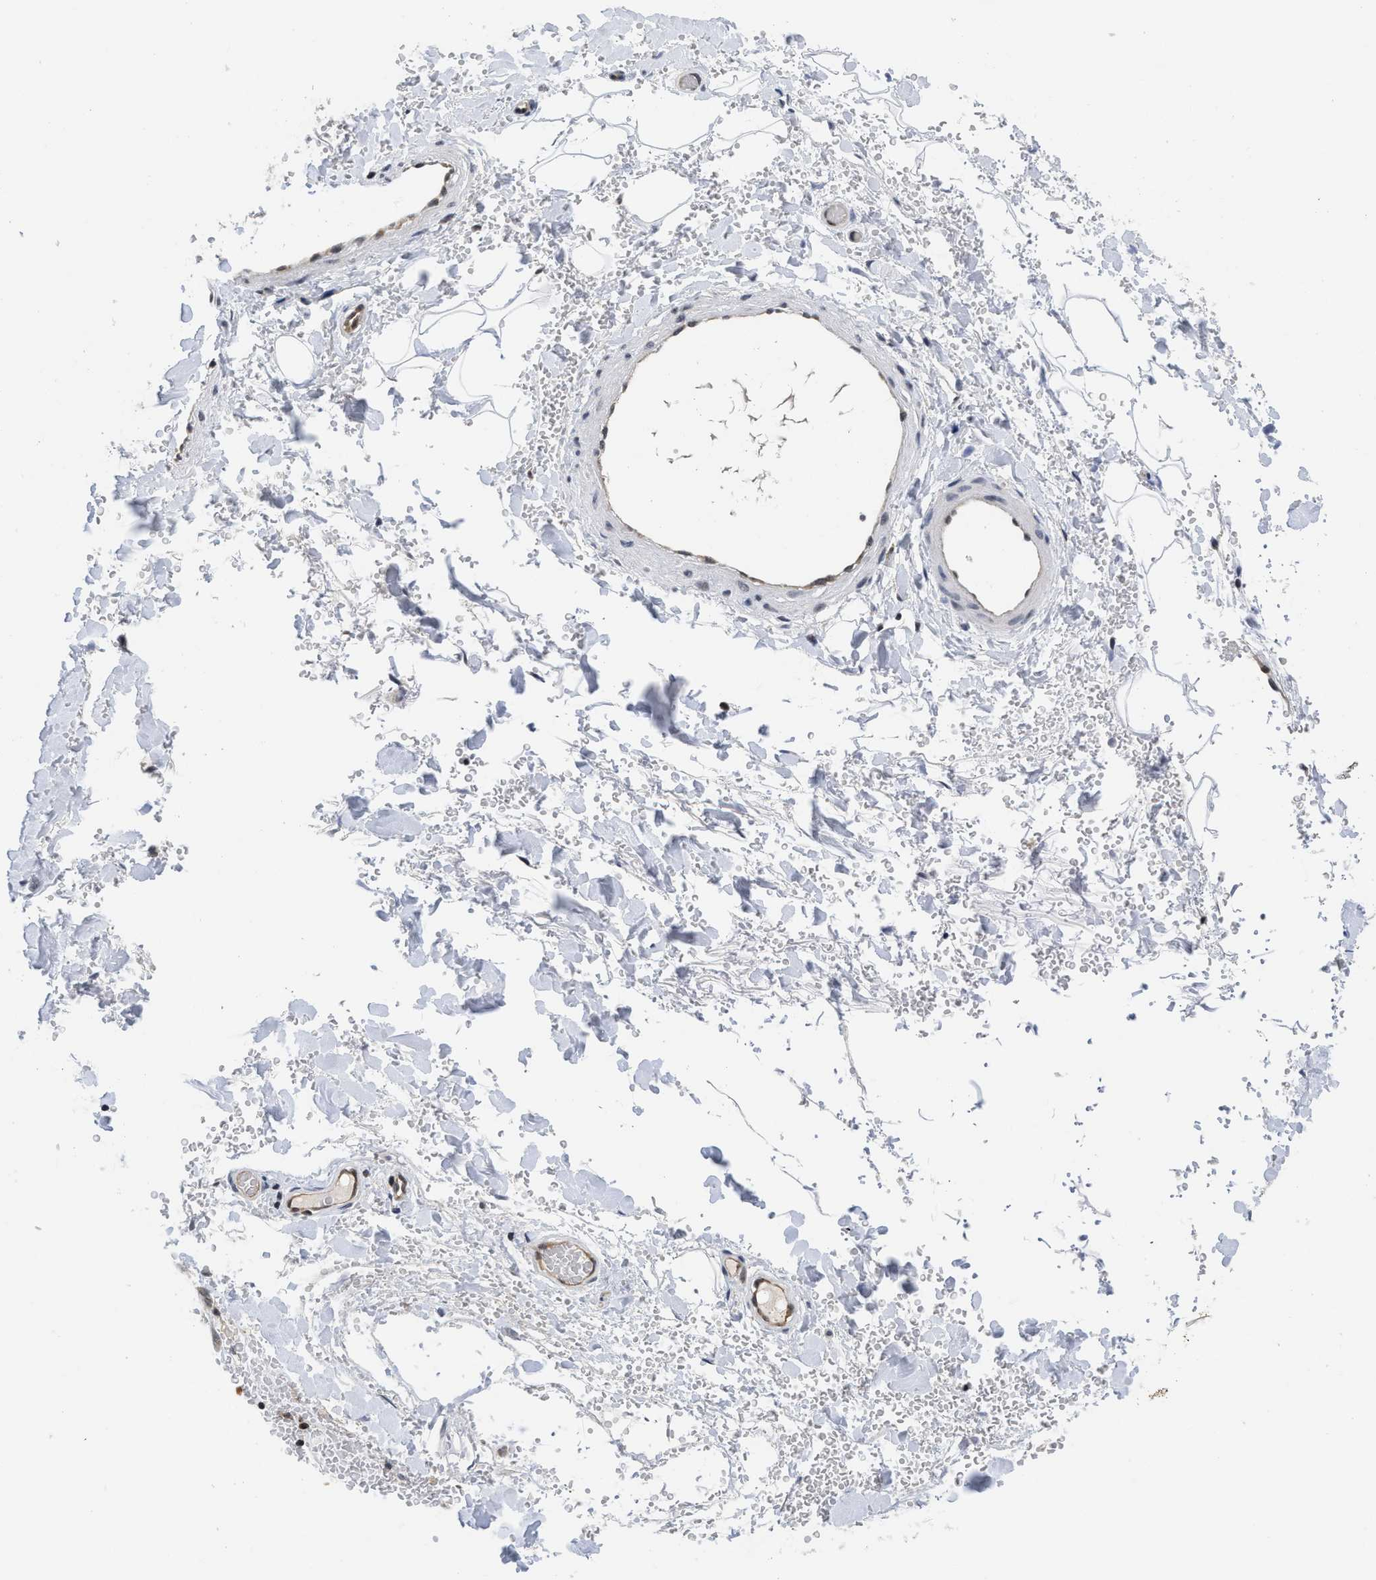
{"staining": {"intensity": "weak", "quantity": ">75%", "location": "nuclear"}, "tissue": "adipose tissue", "cell_type": "Adipocytes", "image_type": "normal", "snomed": [{"axis": "morphology", "description": "Normal tissue, NOS"}, {"axis": "morphology", "description": "Carcinoma, NOS"}, {"axis": "topography", "description": "Pancreas"}, {"axis": "topography", "description": "Peripheral nerve tissue"}], "caption": "Protein staining demonstrates weak nuclear staining in about >75% of adipocytes in normal adipose tissue.", "gene": "HIF1A", "patient": {"sex": "female", "age": 29}}